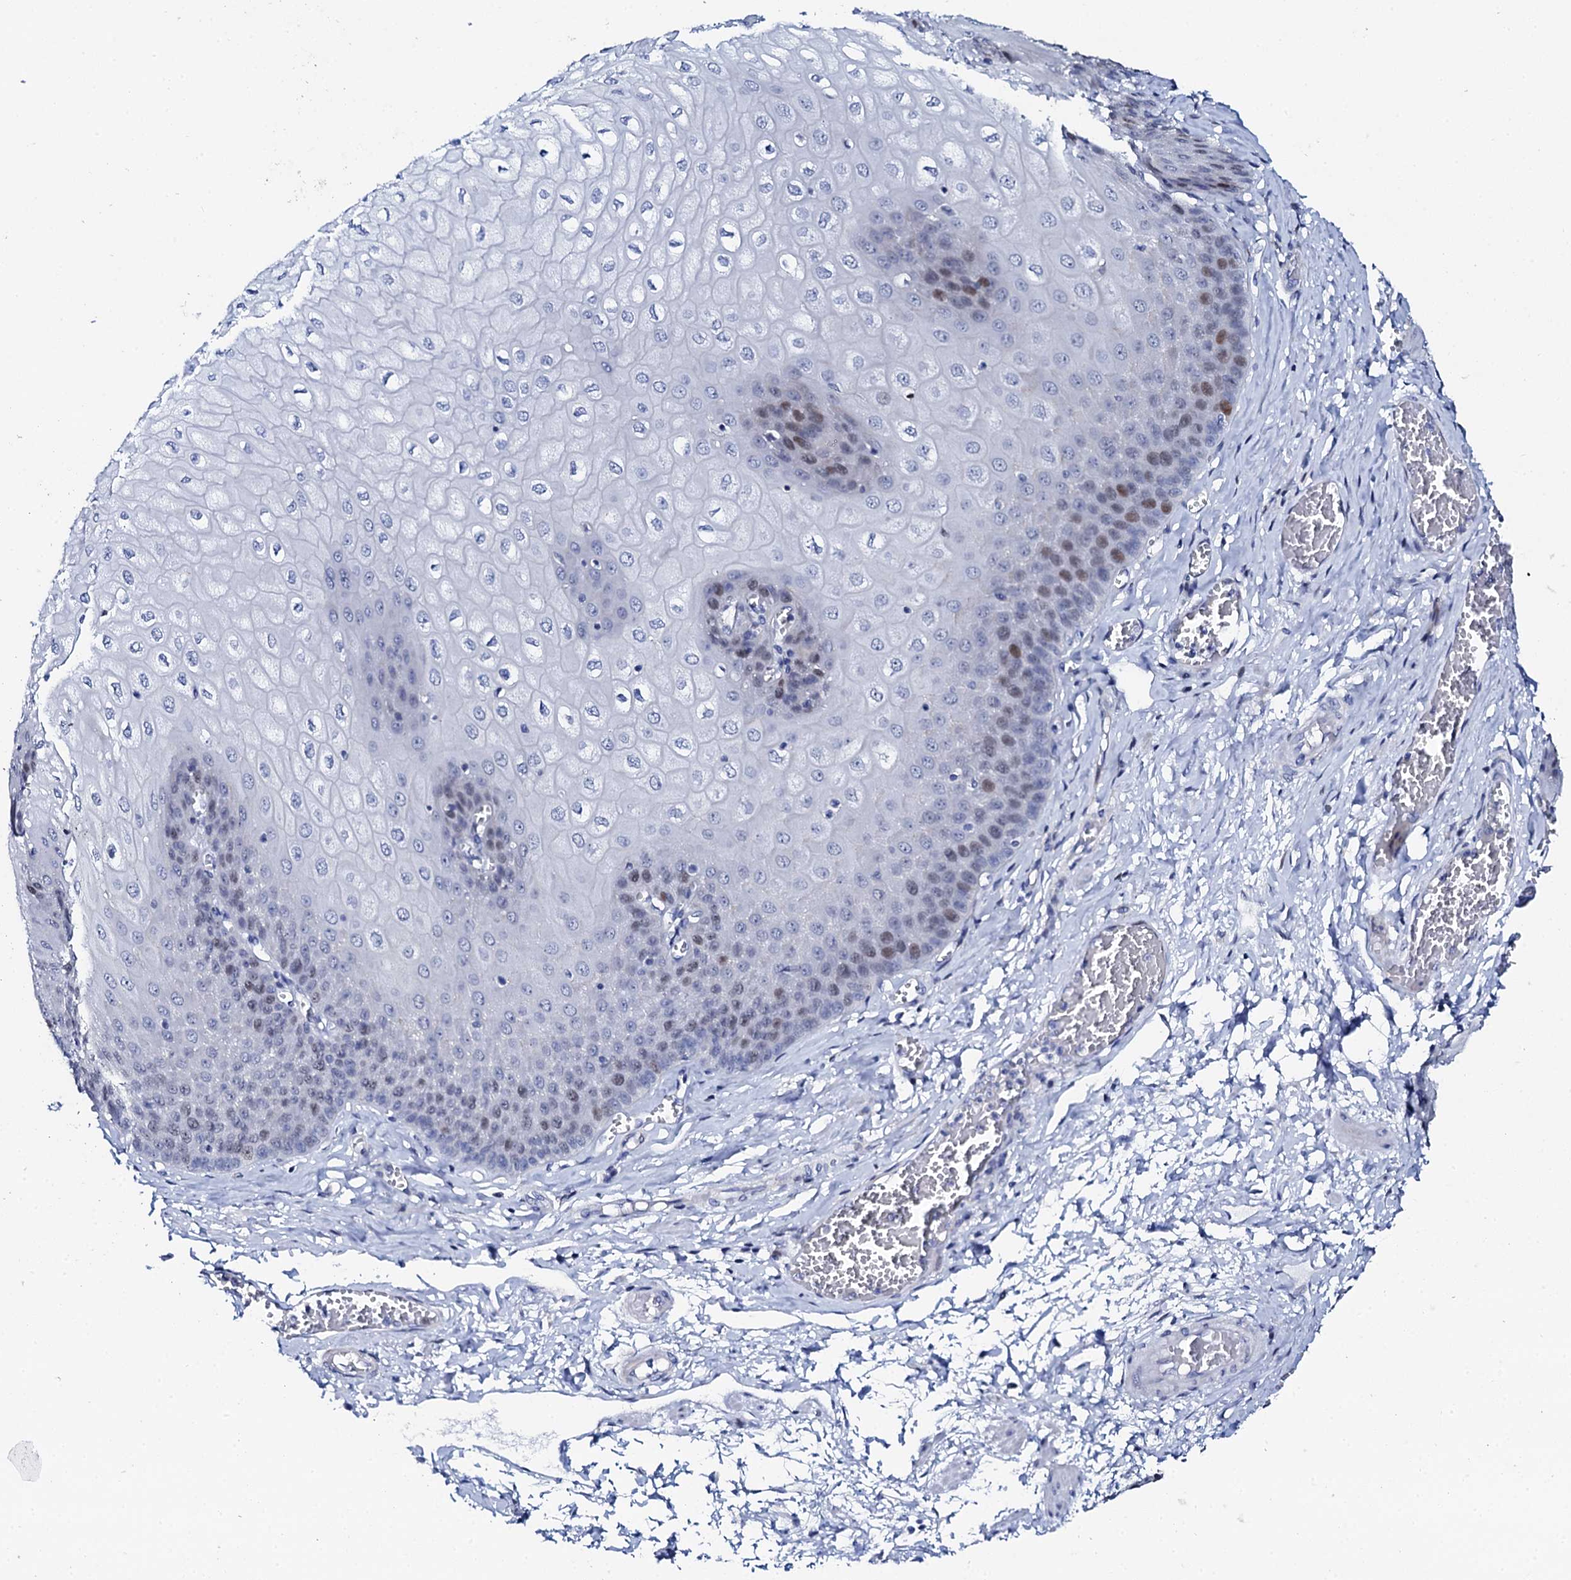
{"staining": {"intensity": "strong", "quantity": "<25%", "location": "nuclear"}, "tissue": "esophagus", "cell_type": "Squamous epithelial cells", "image_type": "normal", "snomed": [{"axis": "morphology", "description": "Normal tissue, NOS"}, {"axis": "topography", "description": "Esophagus"}], "caption": "Immunohistochemical staining of benign esophagus shows <25% levels of strong nuclear protein expression in approximately <25% of squamous epithelial cells.", "gene": "NUDT13", "patient": {"sex": "male", "age": 60}}